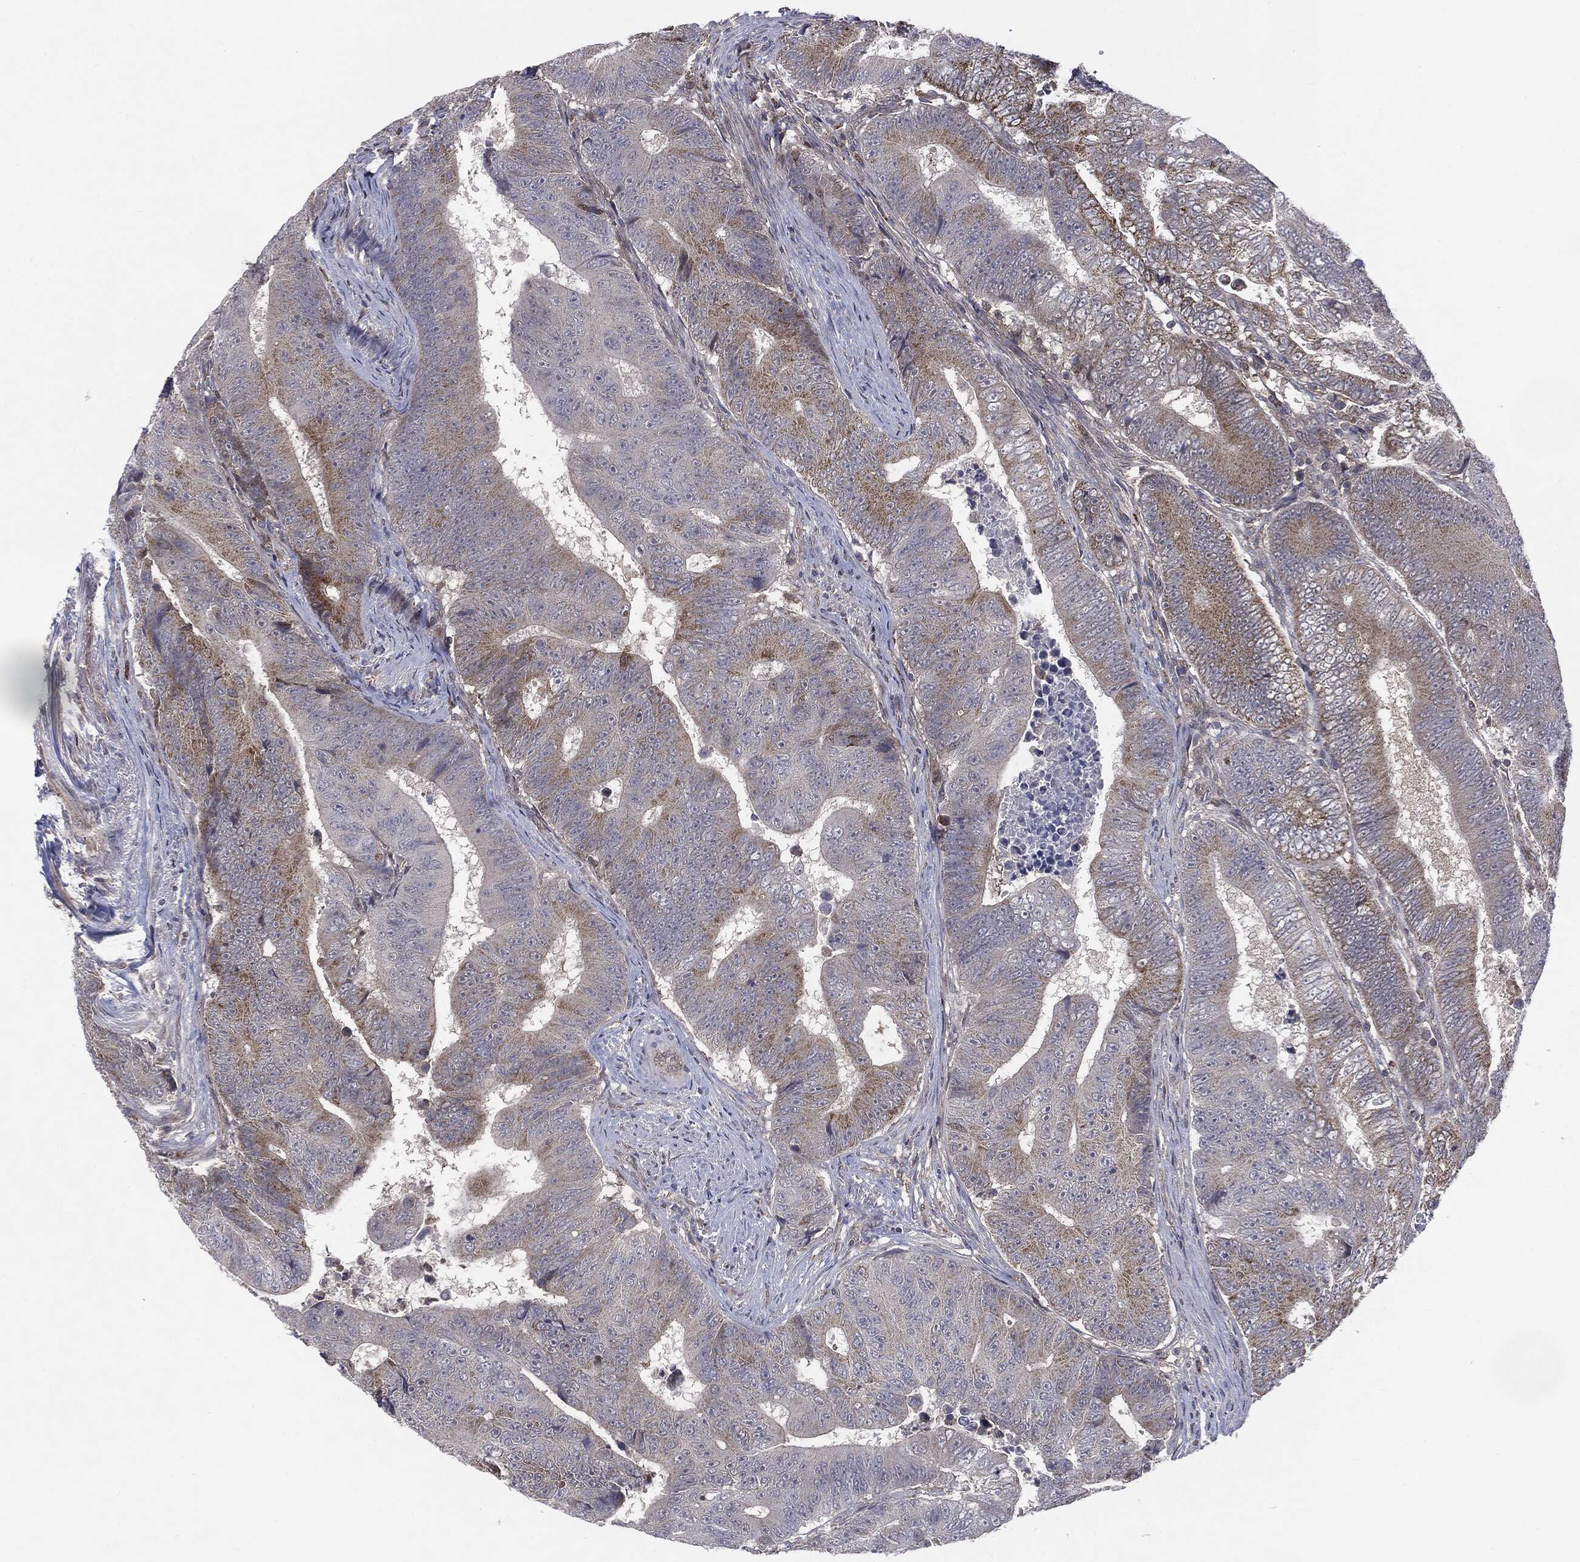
{"staining": {"intensity": "moderate", "quantity": "<25%", "location": "cytoplasmic/membranous"}, "tissue": "colorectal cancer", "cell_type": "Tumor cells", "image_type": "cancer", "snomed": [{"axis": "morphology", "description": "Adenocarcinoma, NOS"}, {"axis": "topography", "description": "Colon"}], "caption": "Immunohistochemical staining of adenocarcinoma (colorectal) shows low levels of moderate cytoplasmic/membranous expression in about <25% of tumor cells. The protein of interest is stained brown, and the nuclei are stained in blue (DAB IHC with brightfield microscopy, high magnification).", "gene": "PTPA", "patient": {"sex": "female", "age": 48}}